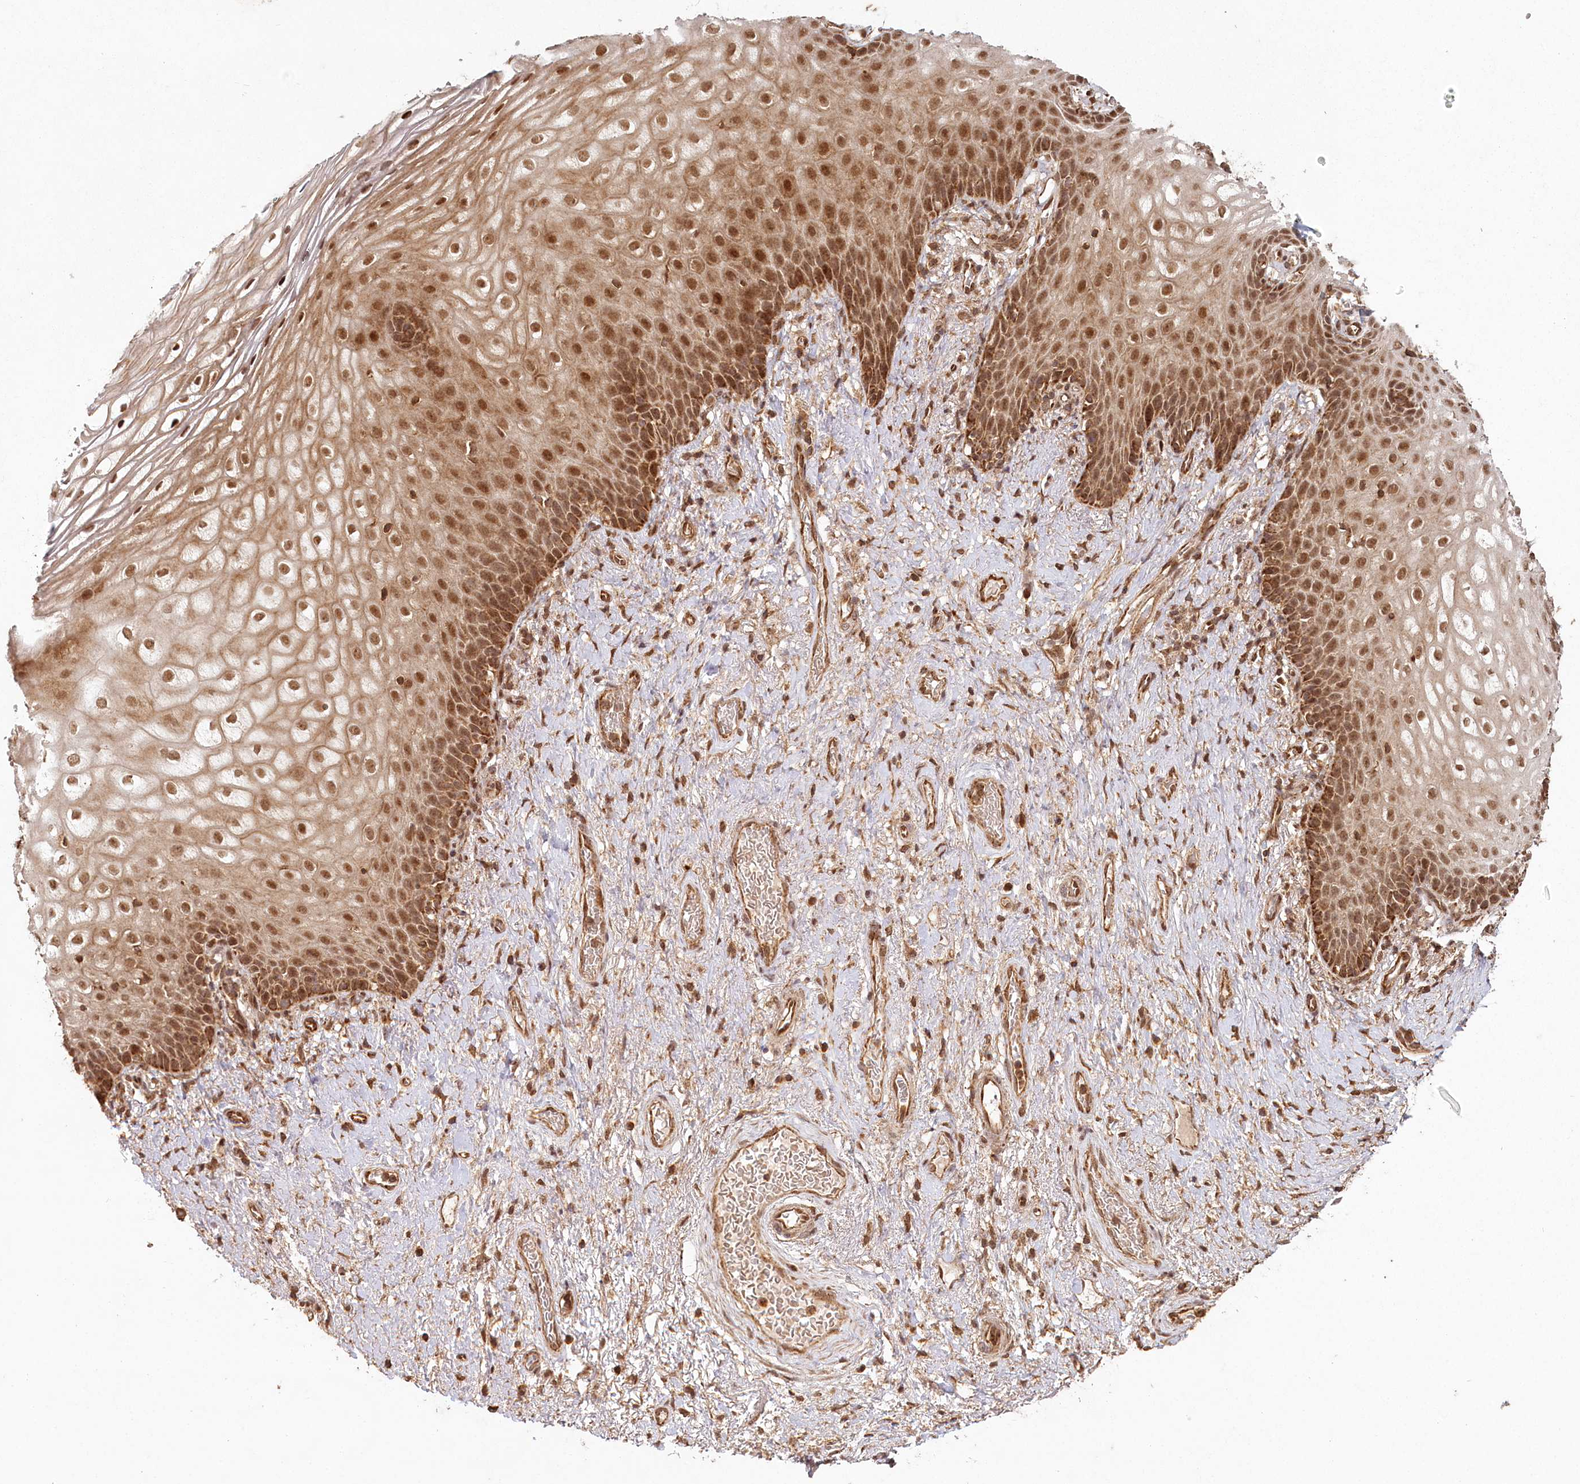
{"staining": {"intensity": "moderate", "quantity": ">75%", "location": "nuclear"}, "tissue": "vagina", "cell_type": "Squamous epithelial cells", "image_type": "normal", "snomed": [{"axis": "morphology", "description": "Normal tissue, NOS"}, {"axis": "topography", "description": "Vagina"}], "caption": "Vagina stained with immunohistochemistry shows moderate nuclear staining in about >75% of squamous epithelial cells.", "gene": "MICU1", "patient": {"sex": "female", "age": 60}}